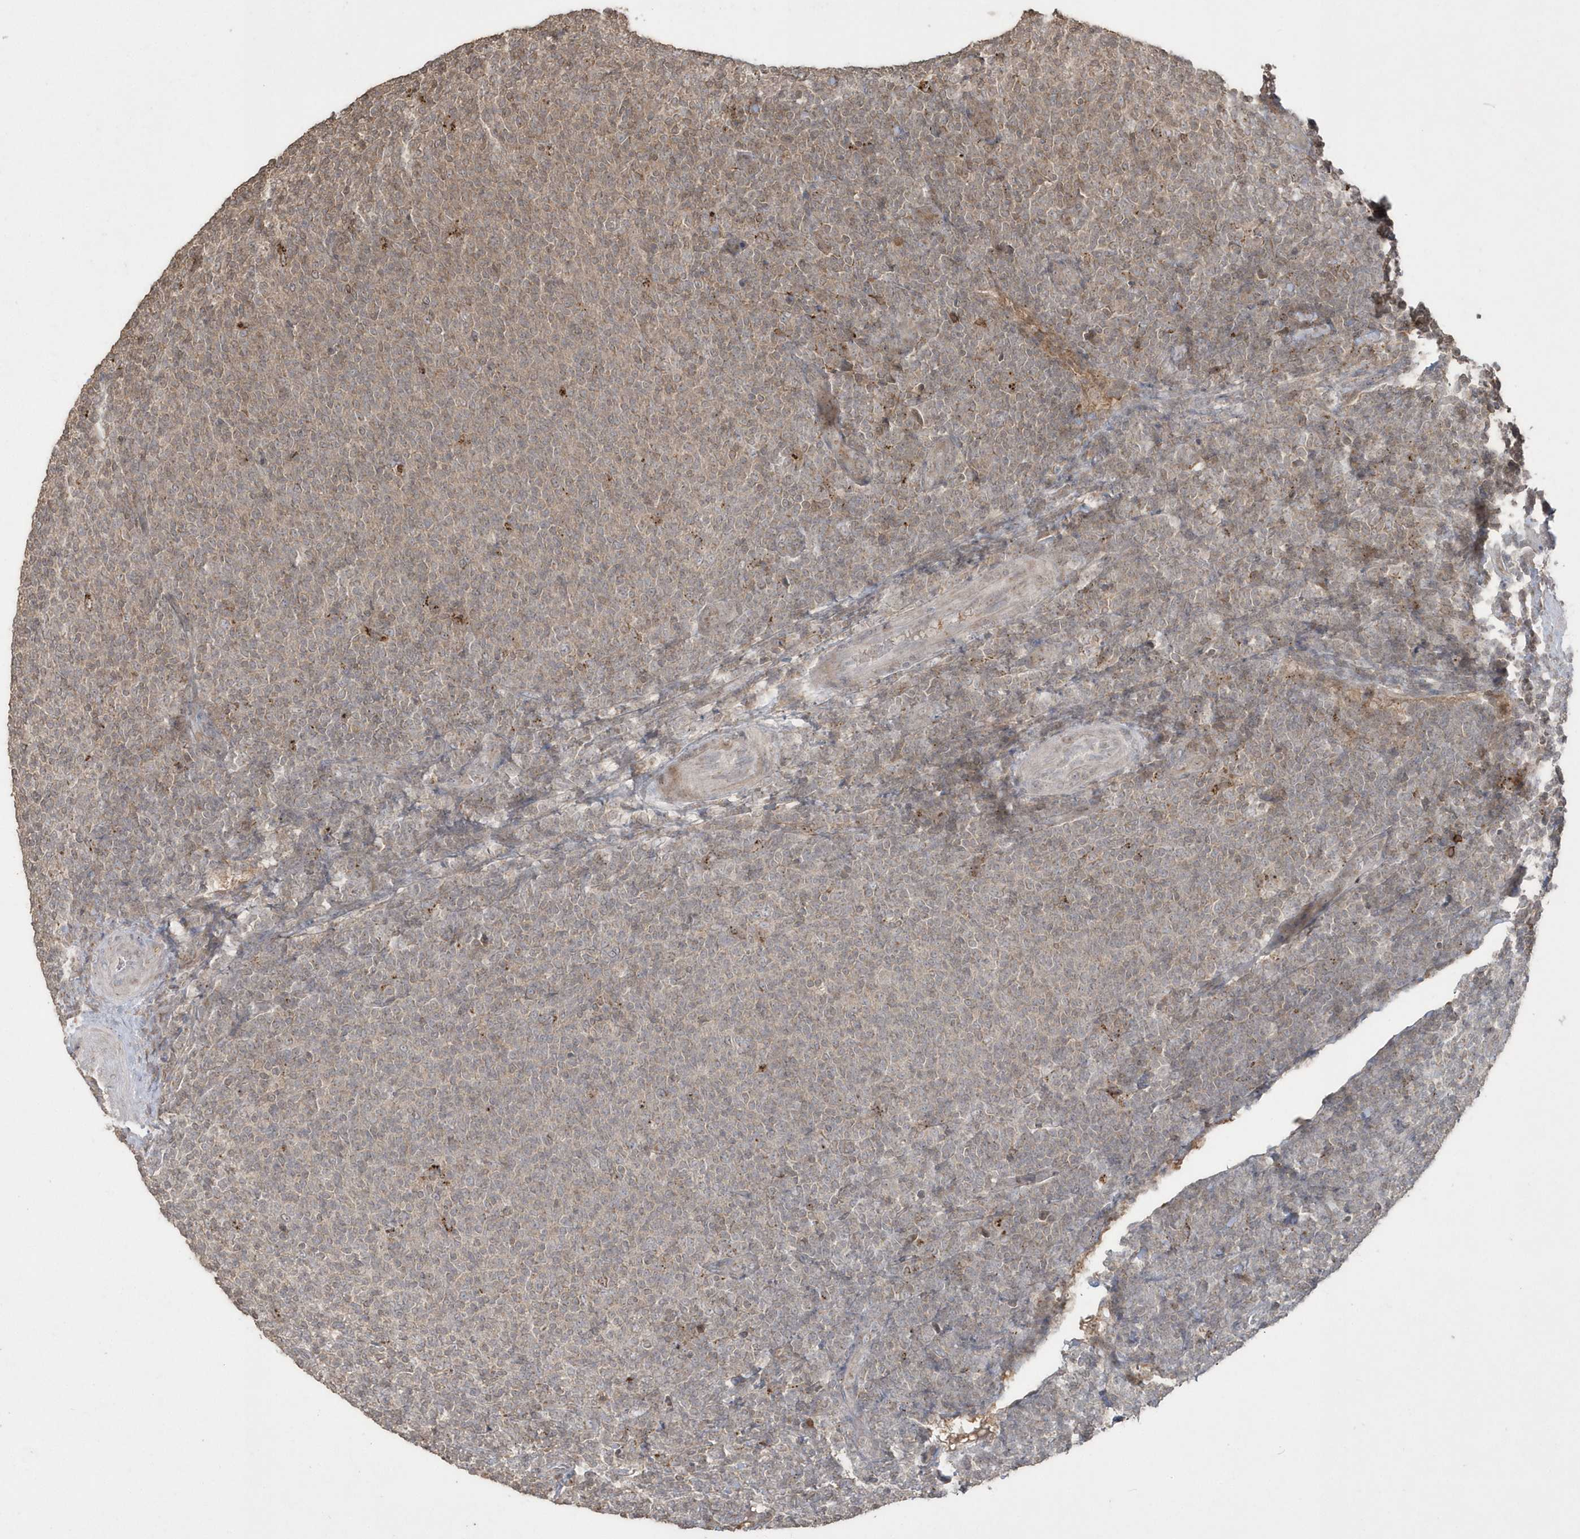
{"staining": {"intensity": "weak", "quantity": "25%-75%", "location": "cytoplasmic/membranous"}, "tissue": "lymphoma", "cell_type": "Tumor cells", "image_type": "cancer", "snomed": [{"axis": "morphology", "description": "Malignant lymphoma, non-Hodgkin's type, Low grade"}, {"axis": "topography", "description": "Lymph node"}], "caption": "Lymphoma stained with immunohistochemistry shows weak cytoplasmic/membranous staining in about 25%-75% of tumor cells.", "gene": "GEMIN6", "patient": {"sex": "male", "age": 66}}